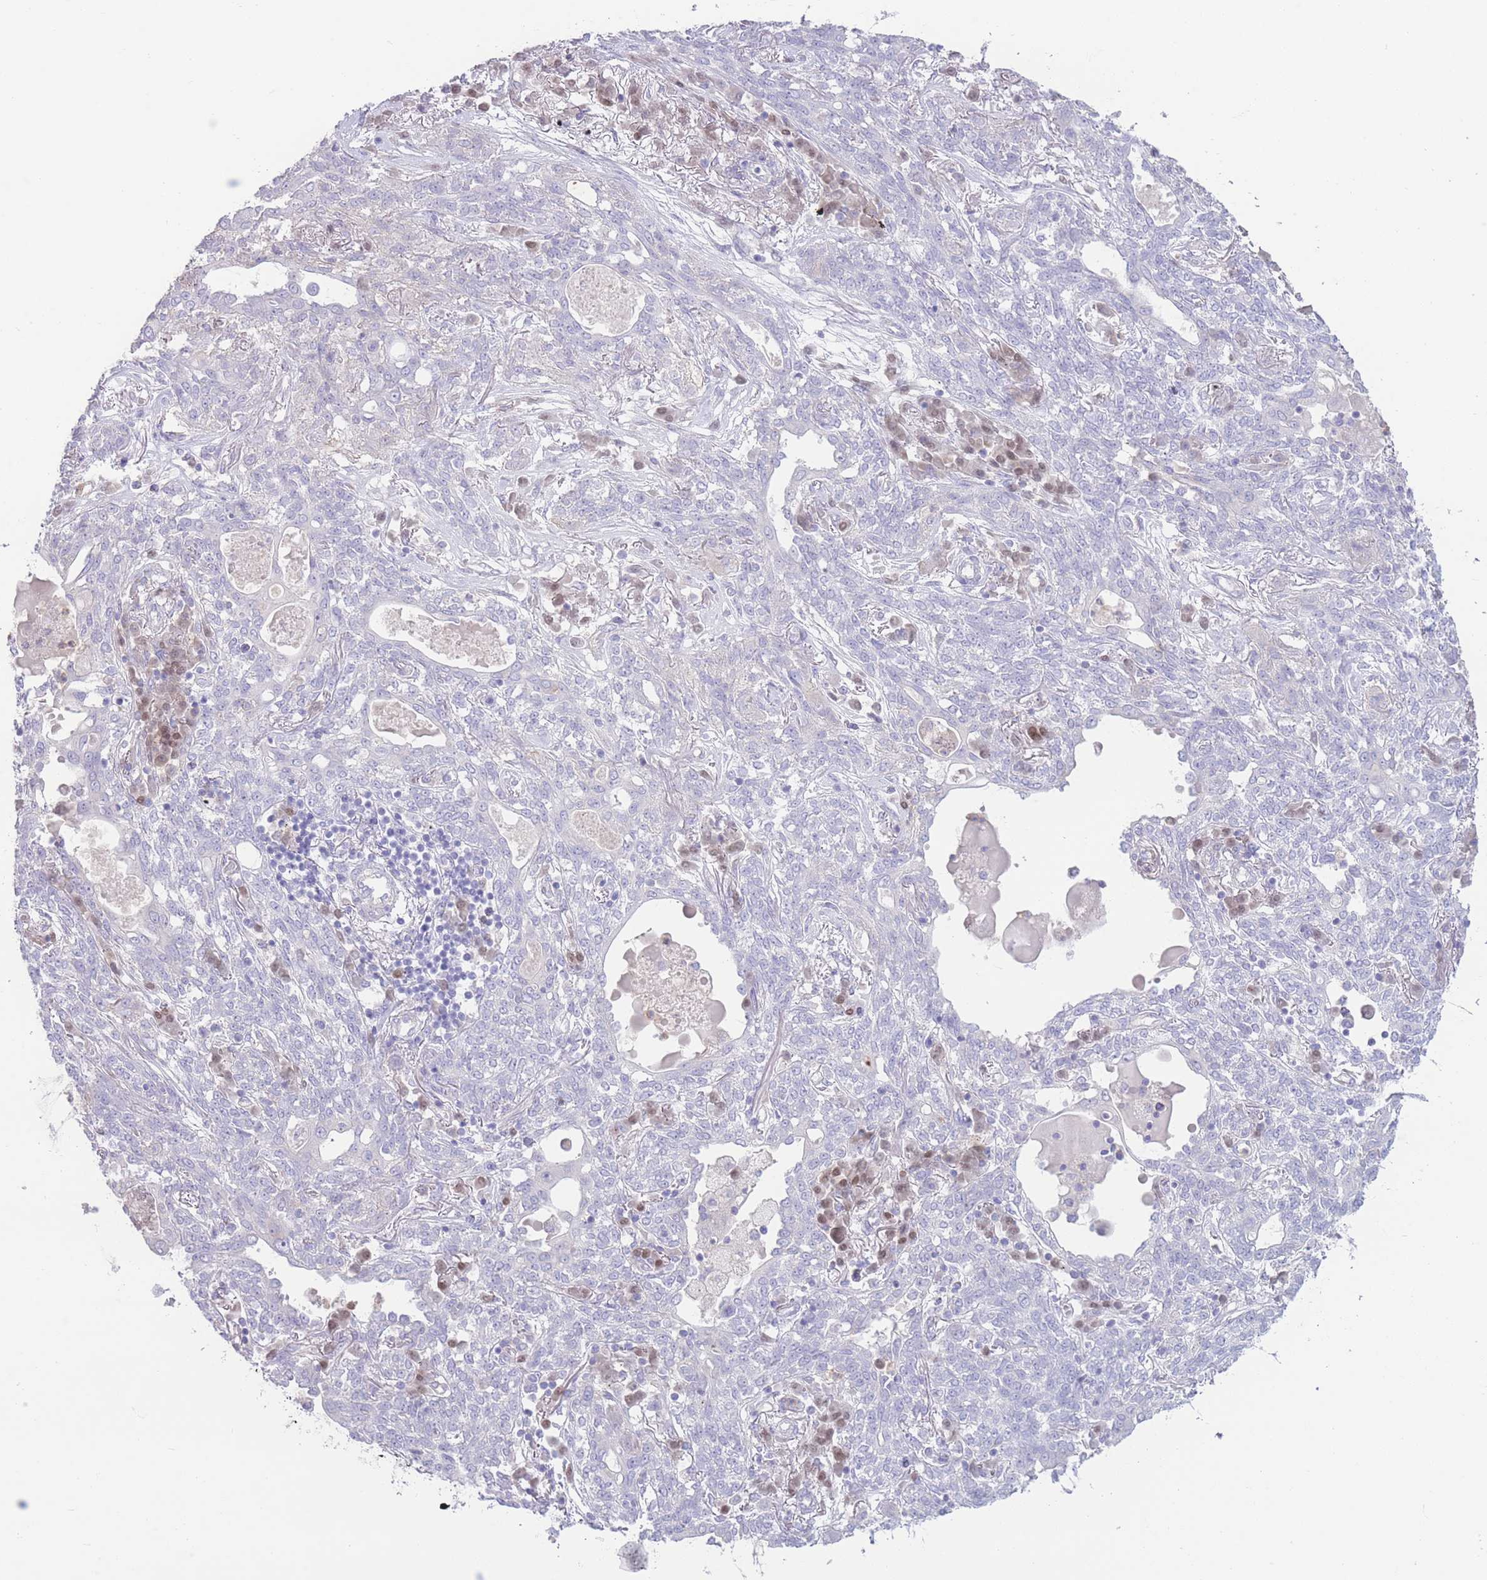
{"staining": {"intensity": "negative", "quantity": "none", "location": "none"}, "tissue": "lung cancer", "cell_type": "Tumor cells", "image_type": "cancer", "snomed": [{"axis": "morphology", "description": "Squamous cell carcinoma, NOS"}, {"axis": "topography", "description": "Lung"}], "caption": "Human lung squamous cell carcinoma stained for a protein using immunohistochemistry (IHC) demonstrates no staining in tumor cells.", "gene": "BHLHA15", "patient": {"sex": "female", "age": 70}}